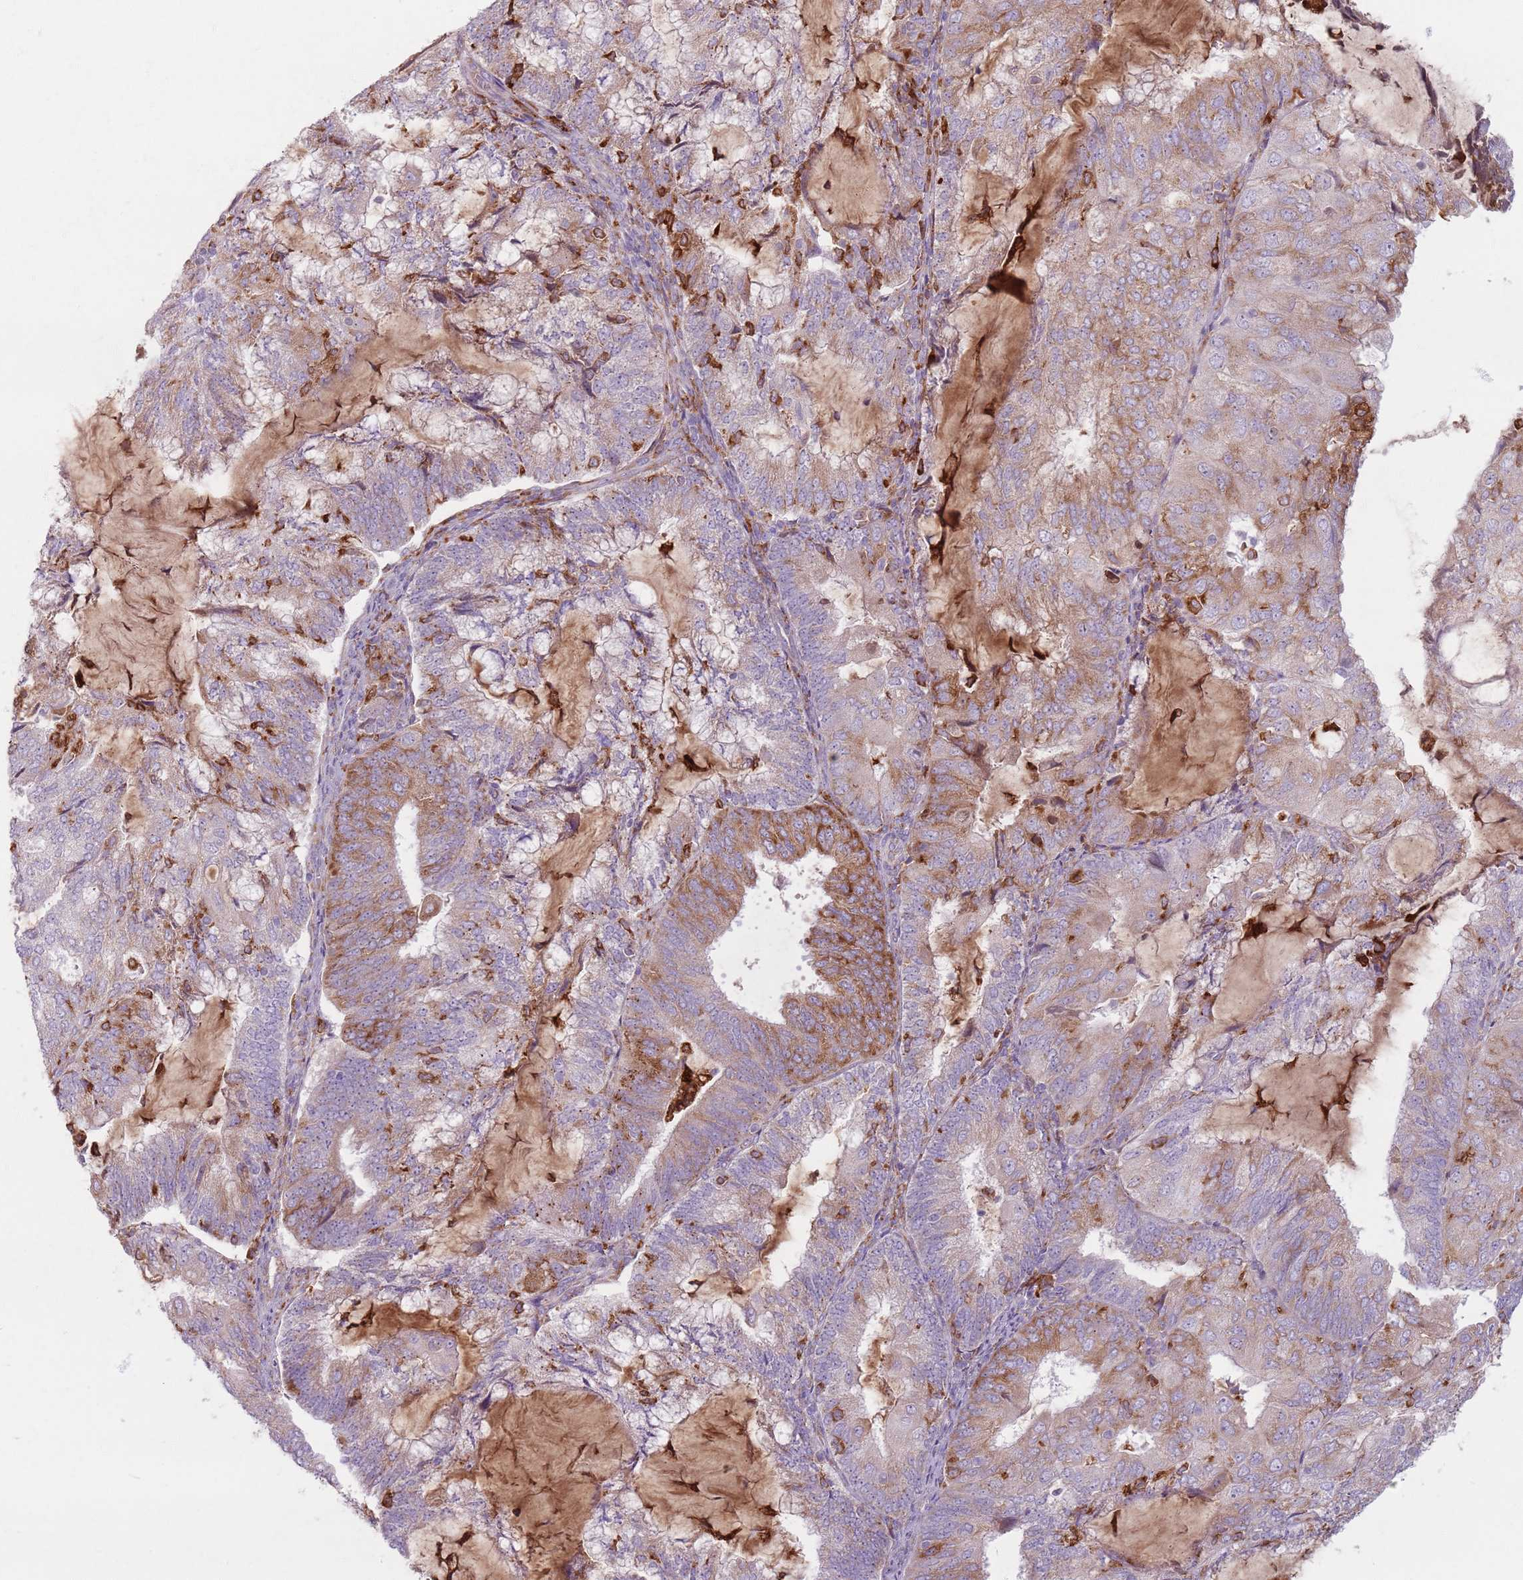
{"staining": {"intensity": "moderate", "quantity": "25%-75%", "location": "cytoplasmic/membranous"}, "tissue": "endometrial cancer", "cell_type": "Tumor cells", "image_type": "cancer", "snomed": [{"axis": "morphology", "description": "Adenocarcinoma, NOS"}, {"axis": "topography", "description": "Endometrium"}], "caption": "Immunohistochemical staining of endometrial cancer displays medium levels of moderate cytoplasmic/membranous positivity in about 25%-75% of tumor cells. (DAB IHC with brightfield microscopy, high magnification).", "gene": "COLGALT1", "patient": {"sex": "female", "age": 81}}